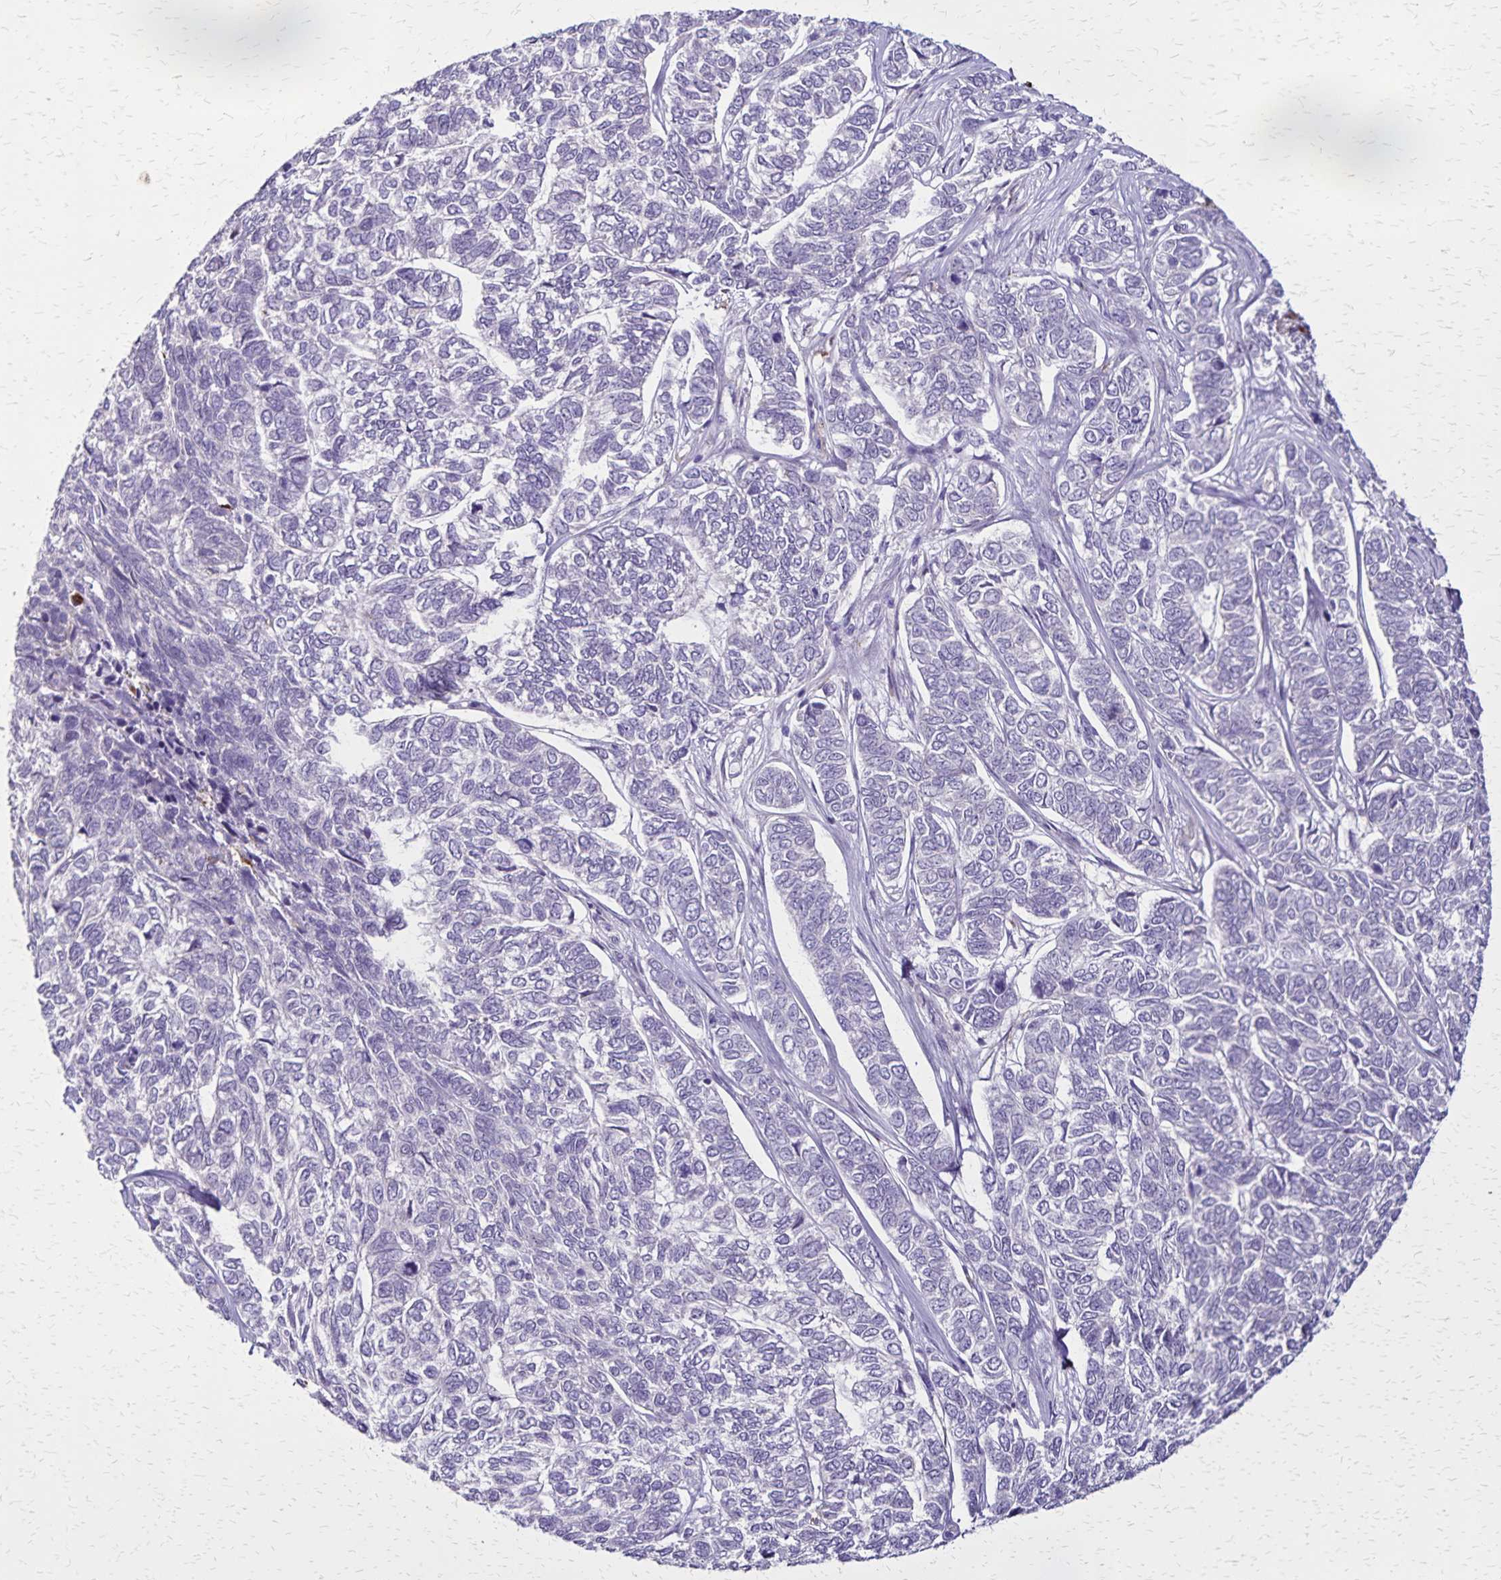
{"staining": {"intensity": "negative", "quantity": "none", "location": "none"}, "tissue": "skin cancer", "cell_type": "Tumor cells", "image_type": "cancer", "snomed": [{"axis": "morphology", "description": "Basal cell carcinoma"}, {"axis": "topography", "description": "Skin"}], "caption": "Human skin basal cell carcinoma stained for a protein using immunohistochemistry exhibits no positivity in tumor cells.", "gene": "ULBP3", "patient": {"sex": "female", "age": 65}}